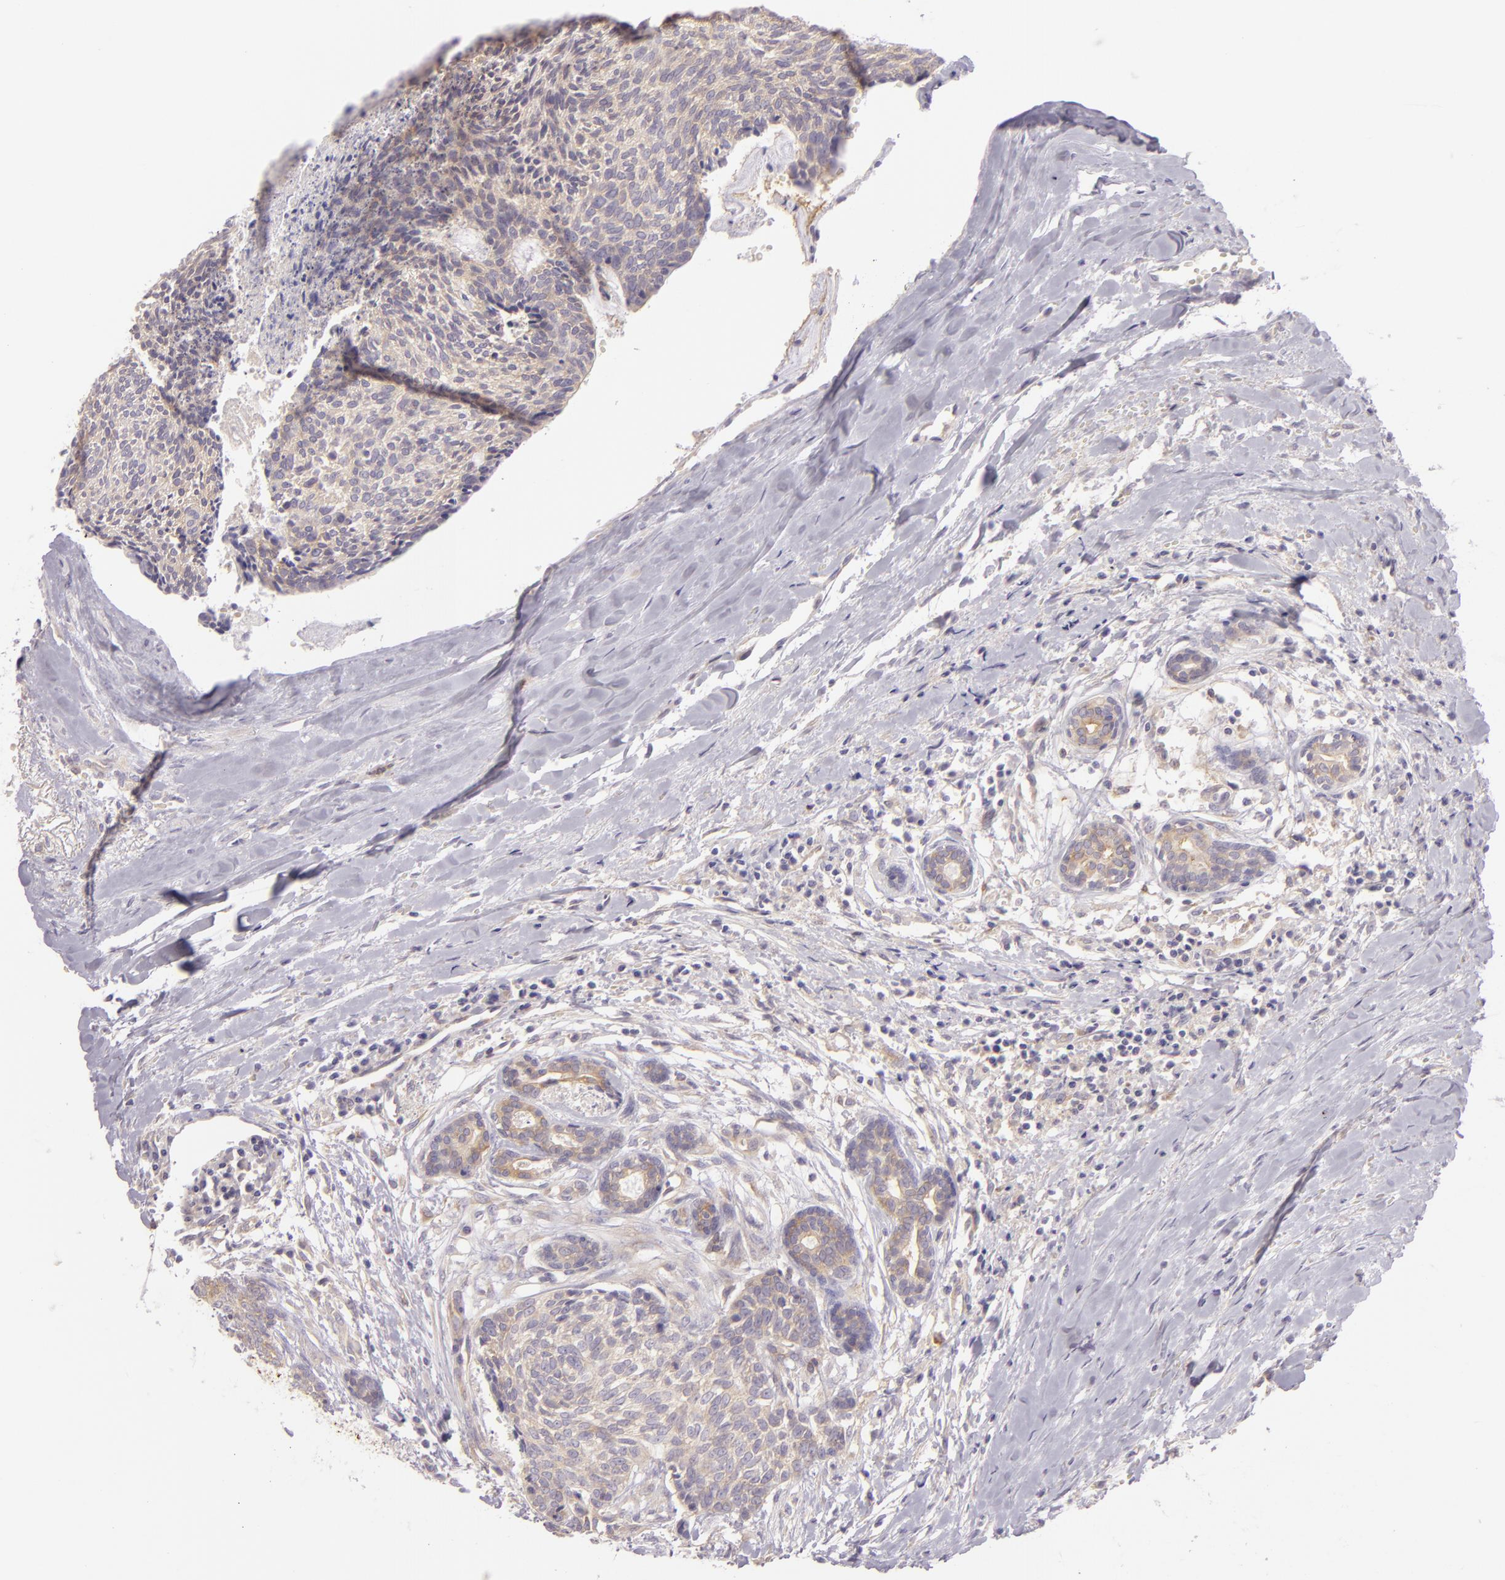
{"staining": {"intensity": "weak", "quantity": "25%-75%", "location": "cytoplasmic/membranous"}, "tissue": "head and neck cancer", "cell_type": "Tumor cells", "image_type": "cancer", "snomed": [{"axis": "morphology", "description": "Squamous cell carcinoma, NOS"}, {"axis": "topography", "description": "Salivary gland"}, {"axis": "topography", "description": "Head-Neck"}], "caption": "Protein analysis of head and neck cancer tissue demonstrates weak cytoplasmic/membranous staining in about 25%-75% of tumor cells. The staining is performed using DAB (3,3'-diaminobenzidine) brown chromogen to label protein expression. The nuclei are counter-stained blue using hematoxylin.", "gene": "ZC3H7B", "patient": {"sex": "male", "age": 70}}